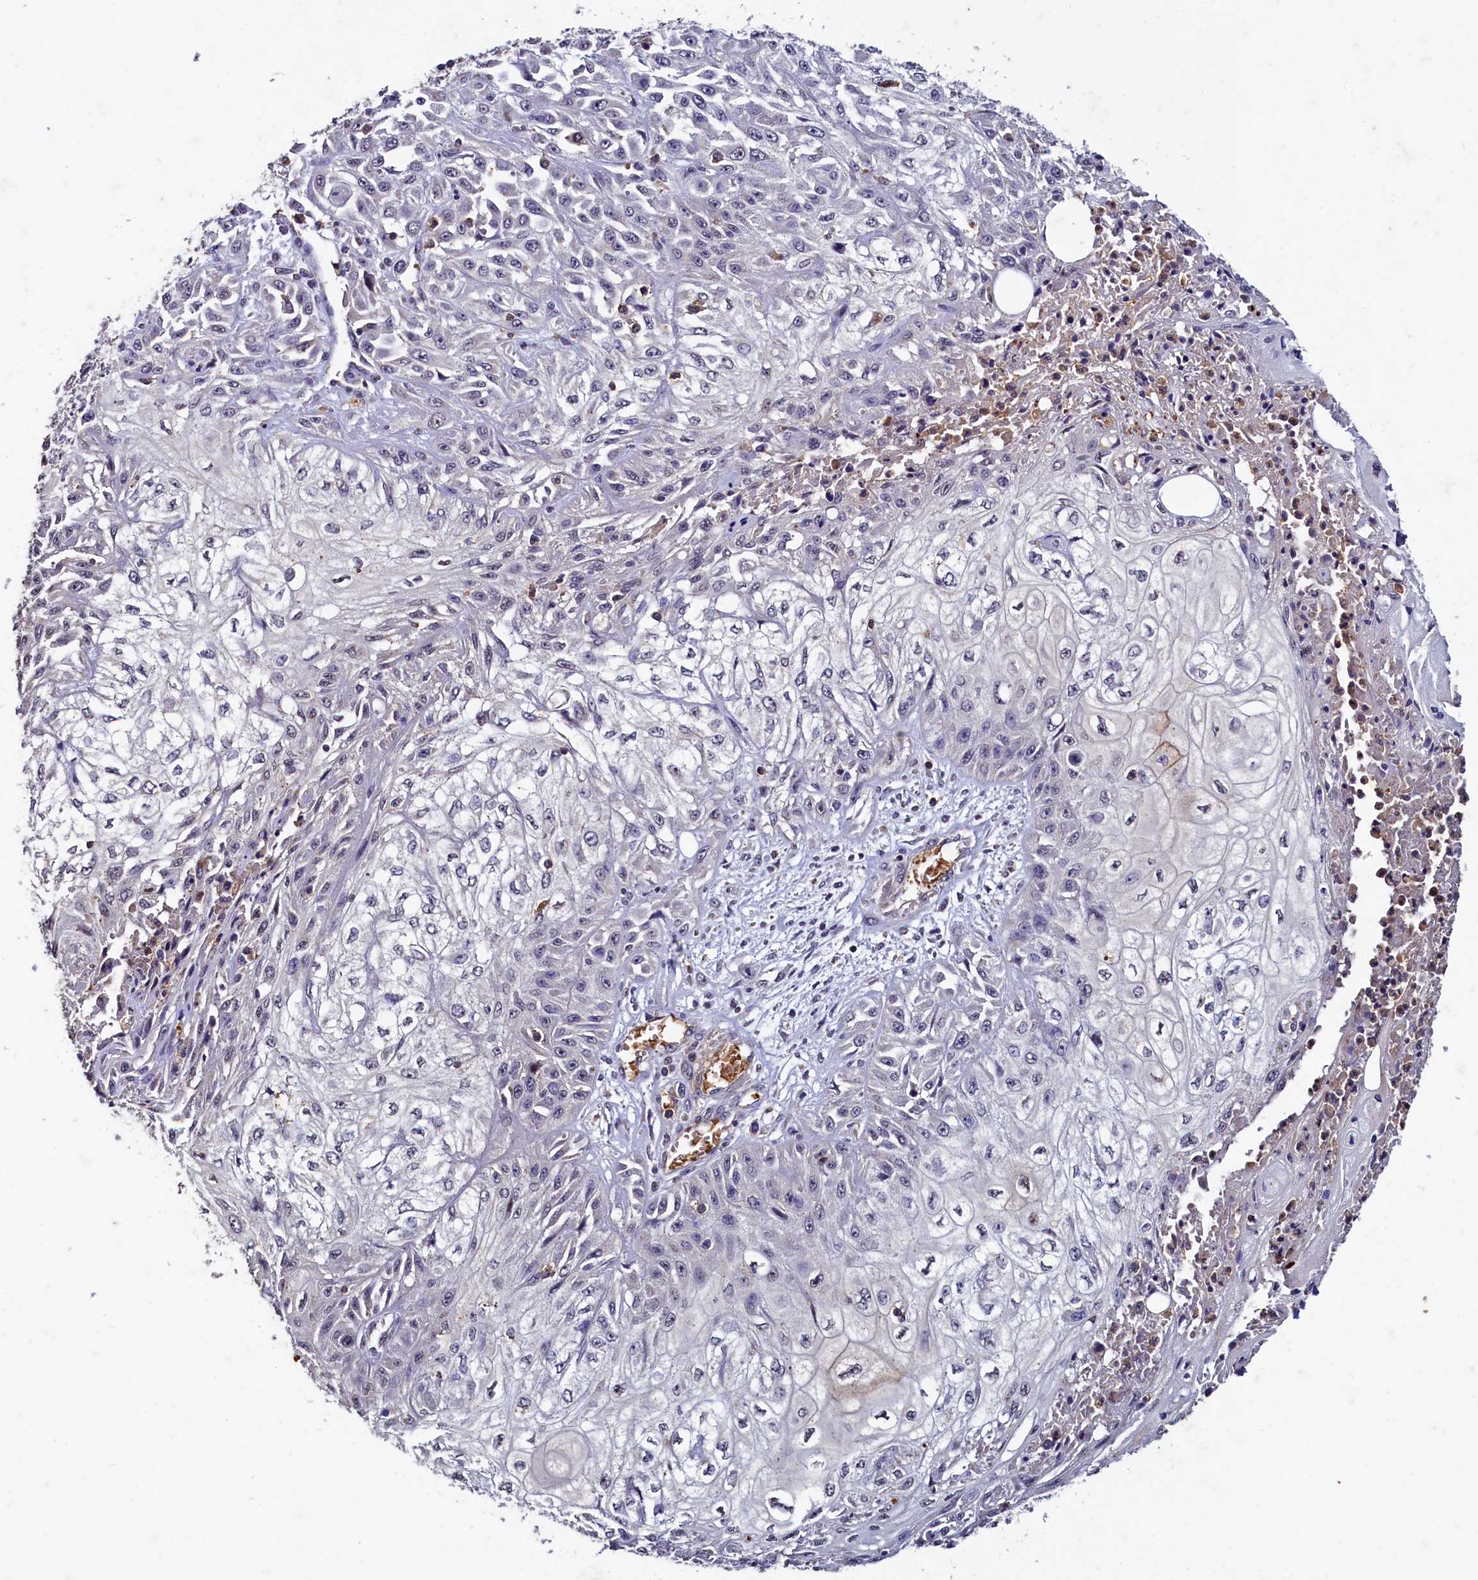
{"staining": {"intensity": "negative", "quantity": "none", "location": "none"}, "tissue": "skin cancer", "cell_type": "Tumor cells", "image_type": "cancer", "snomed": [{"axis": "morphology", "description": "Squamous cell carcinoma, NOS"}, {"axis": "morphology", "description": "Squamous cell carcinoma, metastatic, NOS"}, {"axis": "topography", "description": "Skin"}, {"axis": "topography", "description": "Lymph node"}], "caption": "Histopathology image shows no significant protein positivity in tumor cells of skin metastatic squamous cell carcinoma. (Immunohistochemistry, brightfield microscopy, high magnification).", "gene": "CSTPP1", "patient": {"sex": "male", "age": 75}}